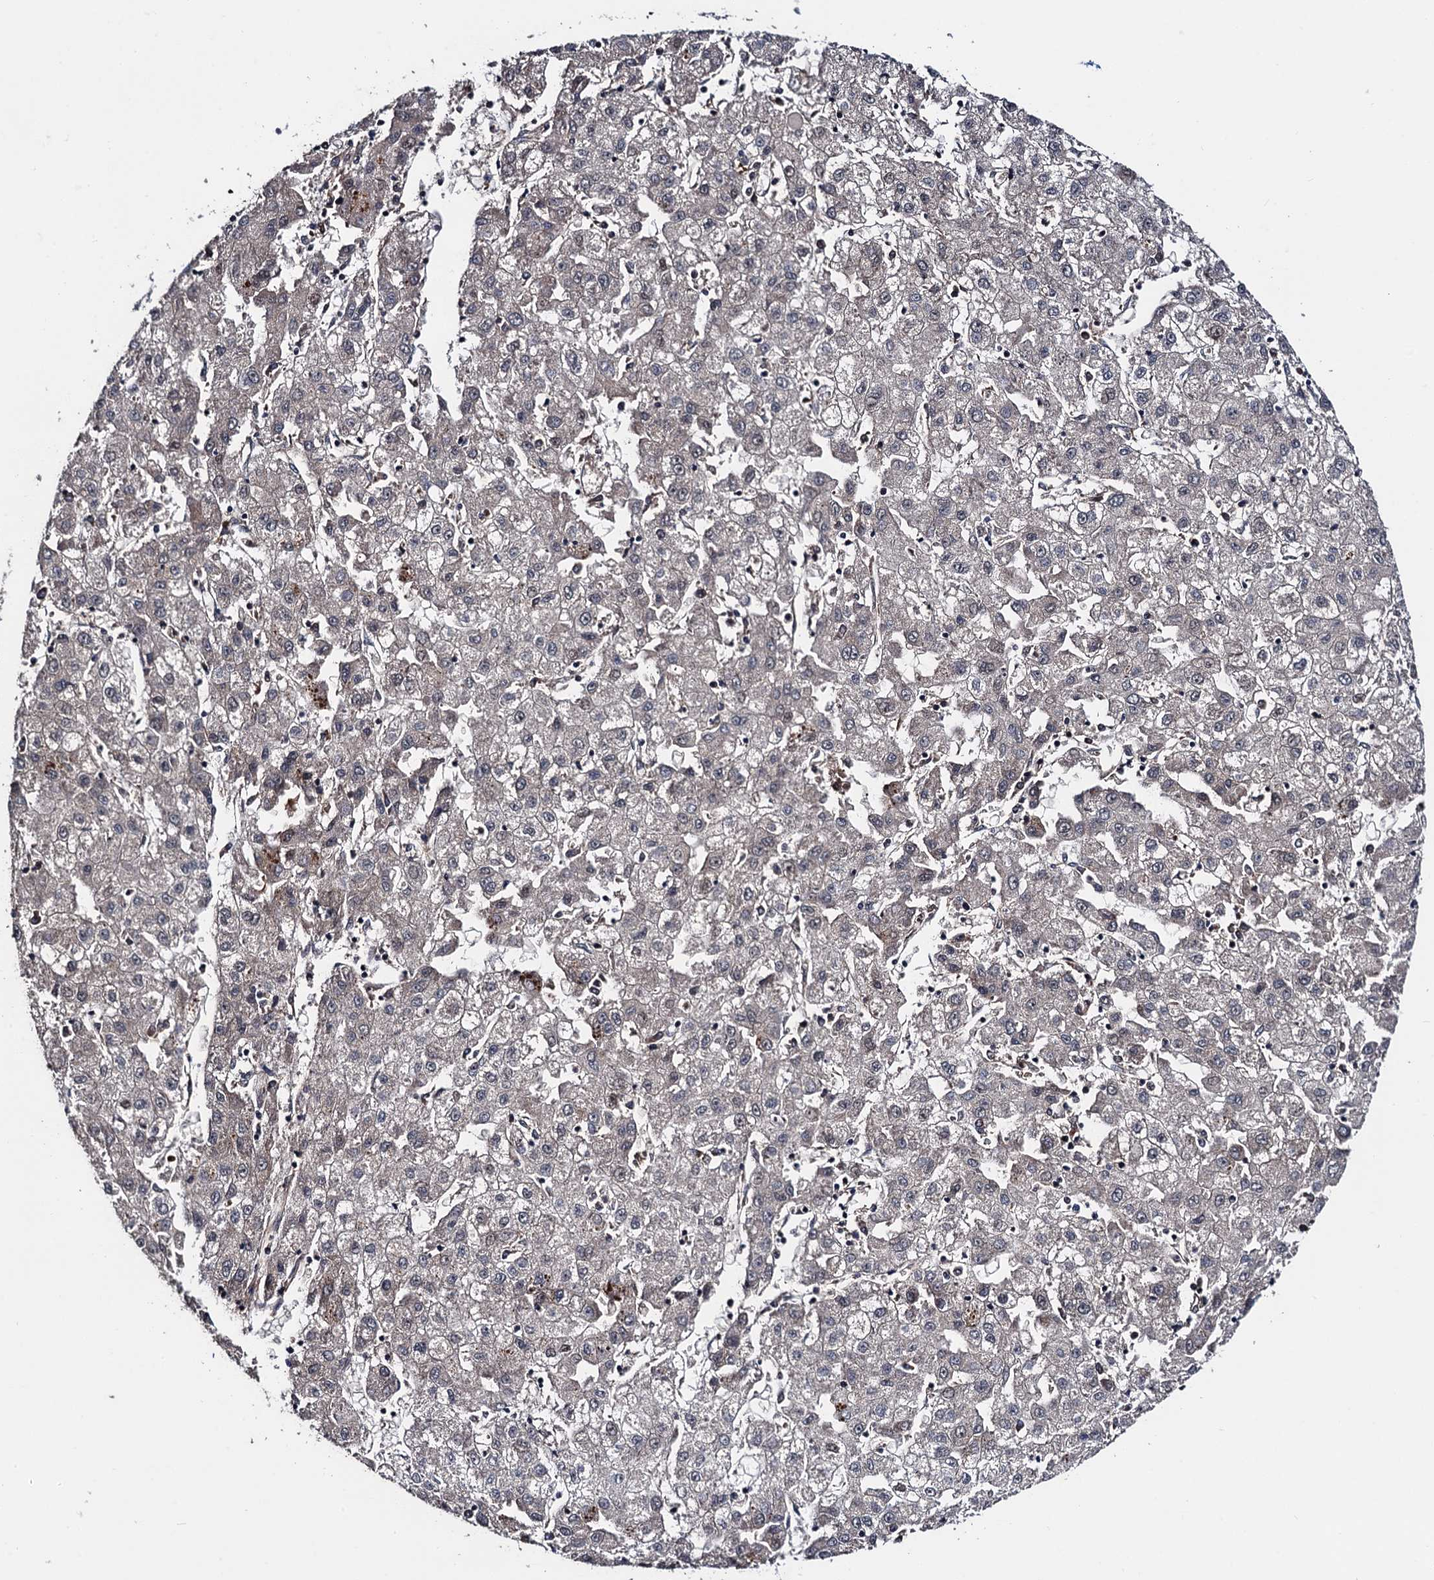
{"staining": {"intensity": "weak", "quantity": "<25%", "location": "nuclear"}, "tissue": "liver cancer", "cell_type": "Tumor cells", "image_type": "cancer", "snomed": [{"axis": "morphology", "description": "Carcinoma, Hepatocellular, NOS"}, {"axis": "topography", "description": "Liver"}], "caption": "High power microscopy photomicrograph of an immunohistochemistry (IHC) histopathology image of liver cancer (hepatocellular carcinoma), revealing no significant positivity in tumor cells.", "gene": "PTCD3", "patient": {"sex": "male", "age": 72}}